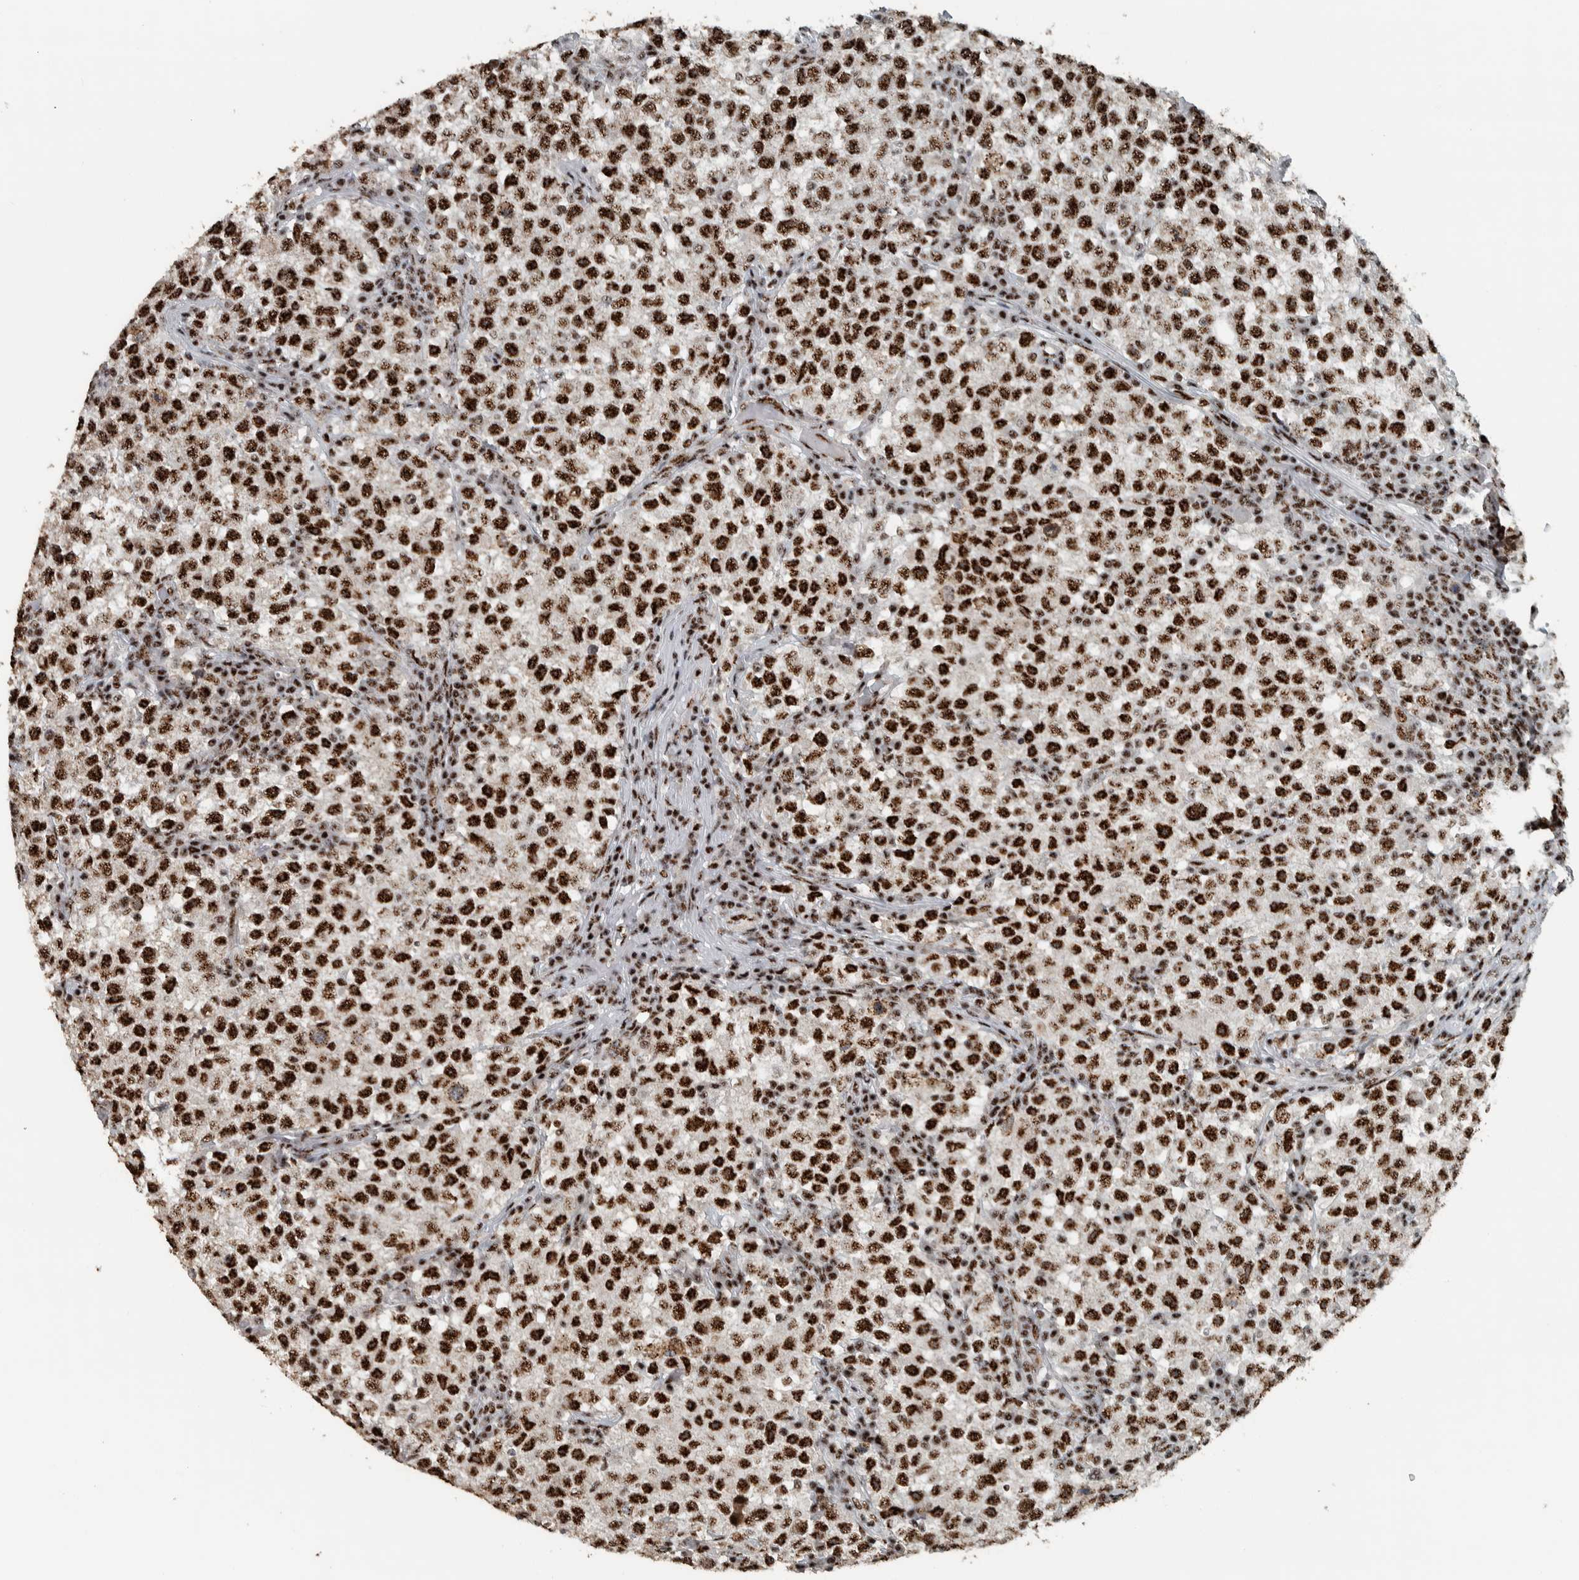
{"staining": {"intensity": "strong", "quantity": ">75%", "location": "nuclear"}, "tissue": "testis cancer", "cell_type": "Tumor cells", "image_type": "cancer", "snomed": [{"axis": "morphology", "description": "Seminoma, NOS"}, {"axis": "topography", "description": "Testis"}], "caption": "Testis cancer stained with IHC reveals strong nuclear expression in about >75% of tumor cells. The protein is shown in brown color, while the nuclei are stained blue.", "gene": "SON", "patient": {"sex": "male", "age": 22}}